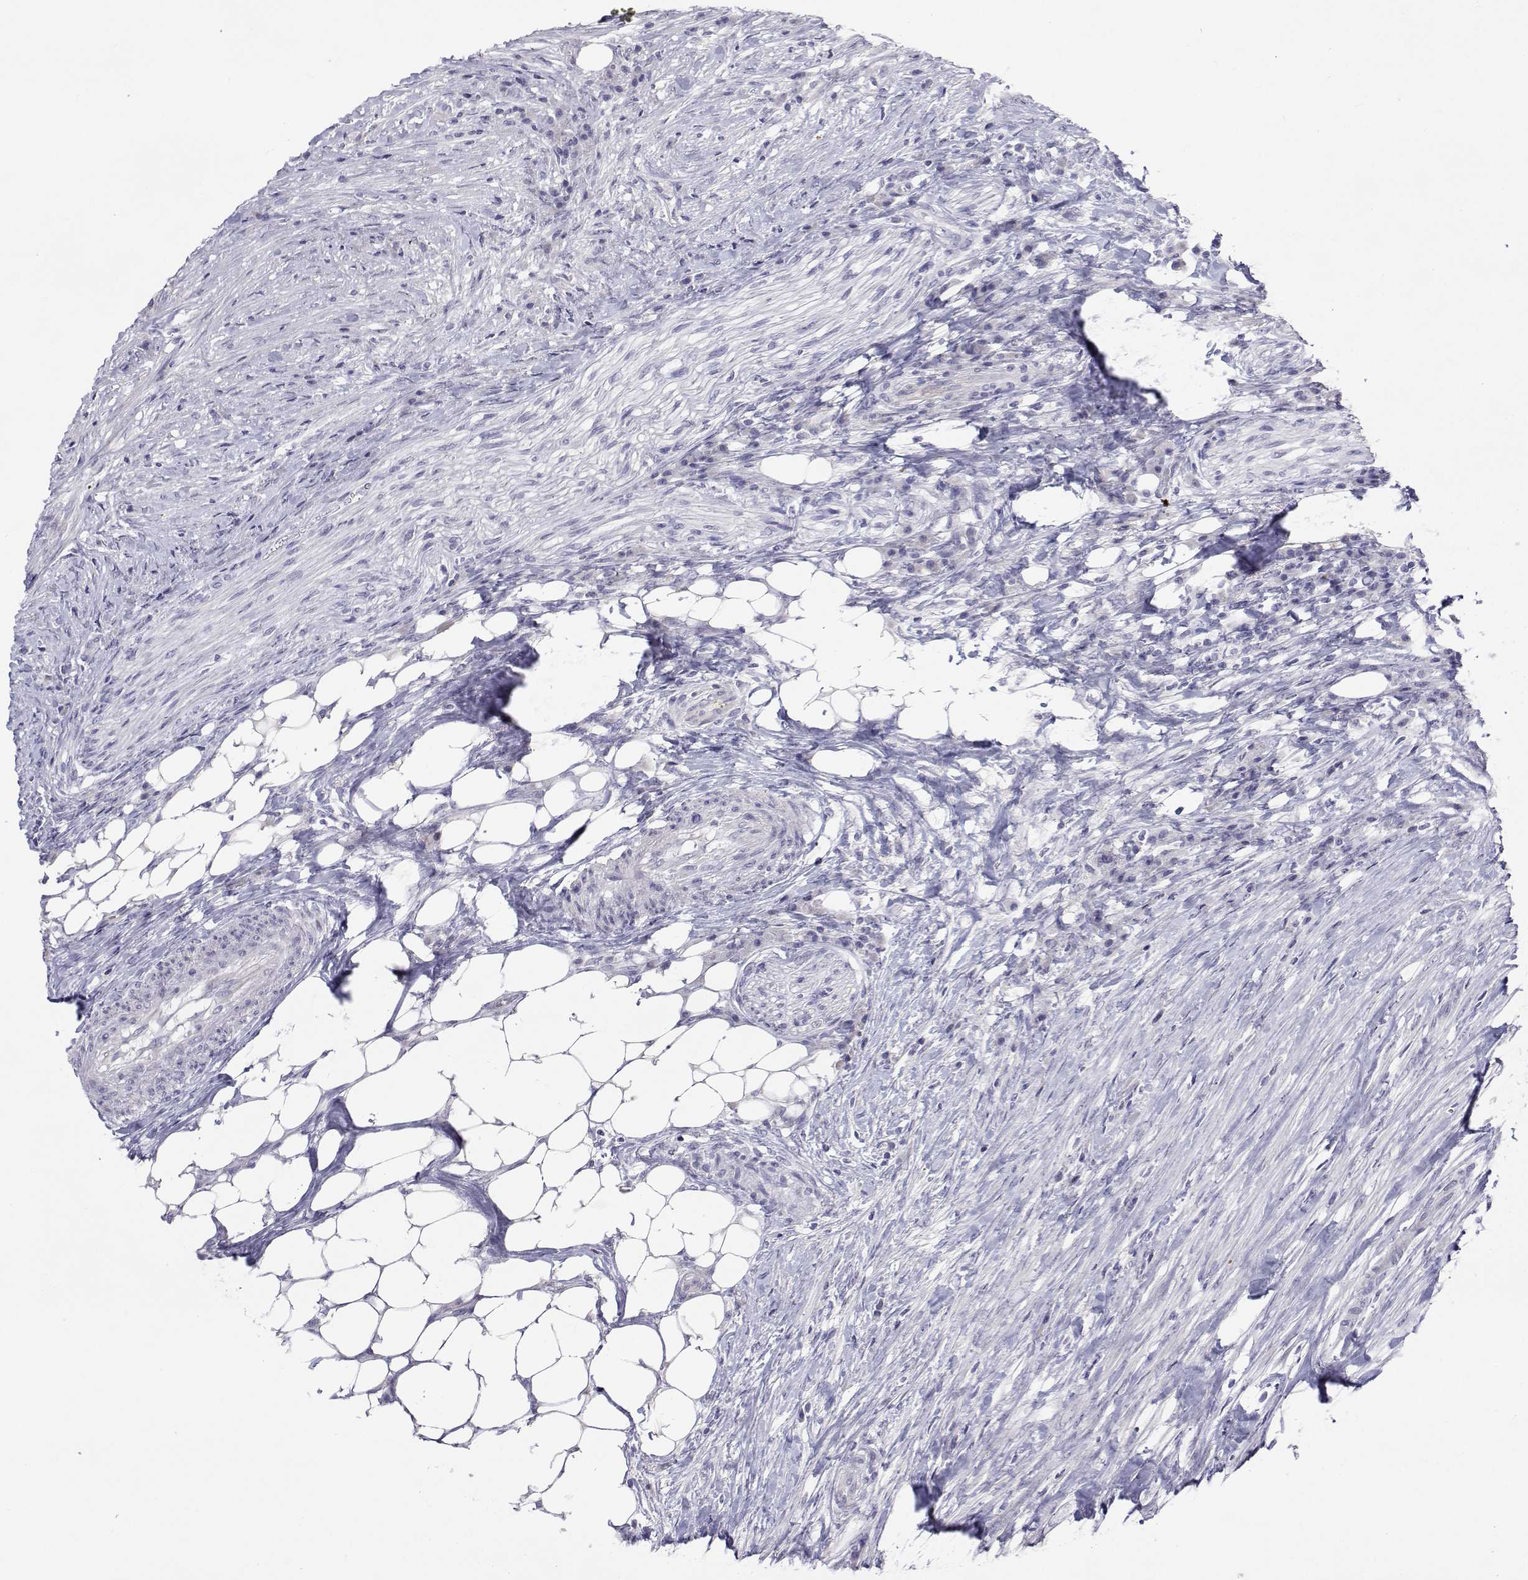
{"staining": {"intensity": "negative", "quantity": "none", "location": "none"}, "tissue": "colorectal cancer", "cell_type": "Tumor cells", "image_type": "cancer", "snomed": [{"axis": "morphology", "description": "Adenocarcinoma, NOS"}, {"axis": "topography", "description": "Colon"}], "caption": "There is no significant expression in tumor cells of adenocarcinoma (colorectal).", "gene": "ANKRD65", "patient": {"sex": "female", "age": 43}}